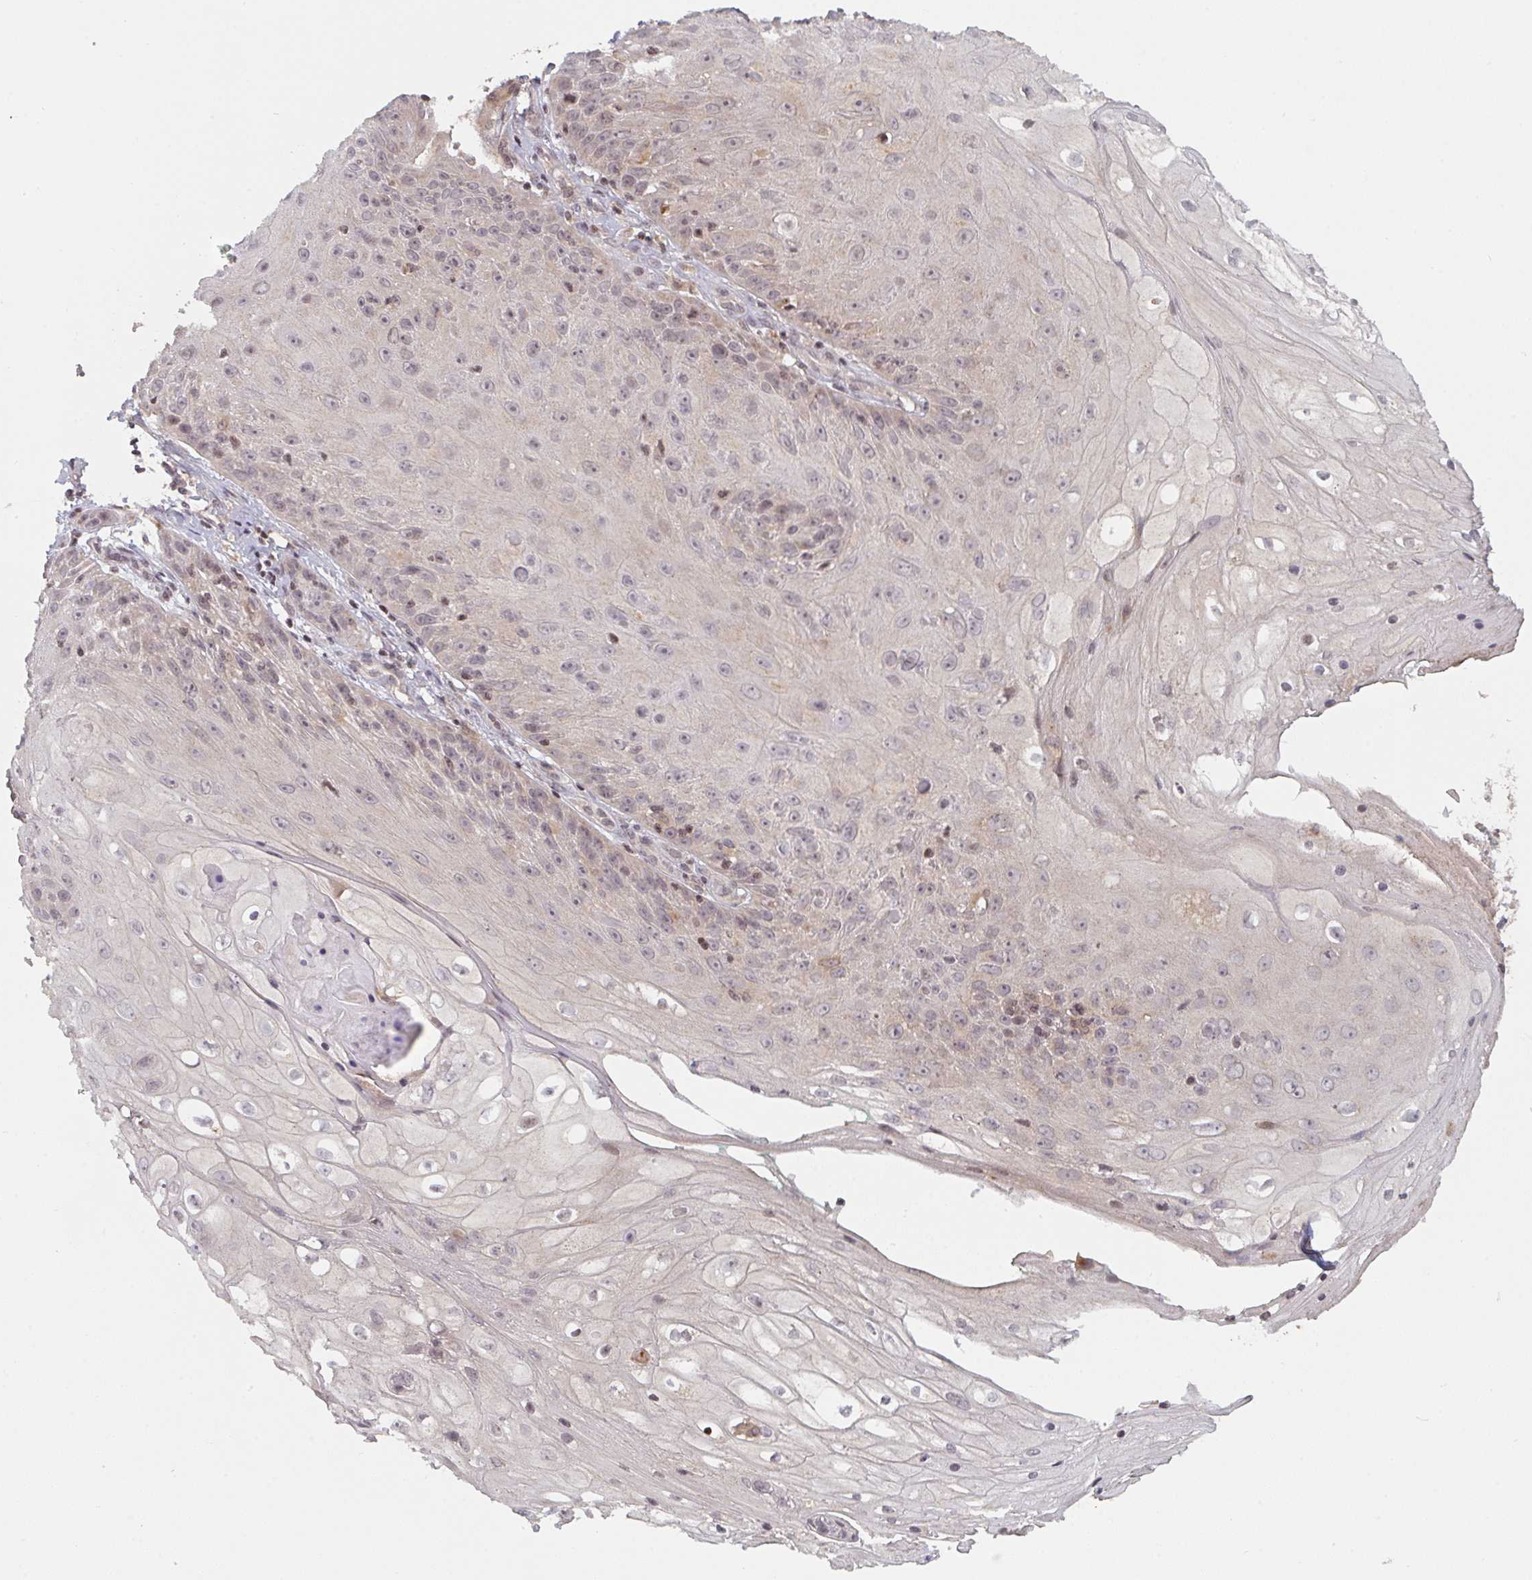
{"staining": {"intensity": "weak", "quantity": "25%-75%", "location": "nuclear"}, "tissue": "skin cancer", "cell_type": "Tumor cells", "image_type": "cancer", "snomed": [{"axis": "morphology", "description": "Squamous cell carcinoma, NOS"}, {"axis": "topography", "description": "Skin"}, {"axis": "topography", "description": "Vulva"}], "caption": "A brown stain labels weak nuclear staining of a protein in human squamous cell carcinoma (skin) tumor cells.", "gene": "DCST1", "patient": {"sex": "female", "age": 76}}